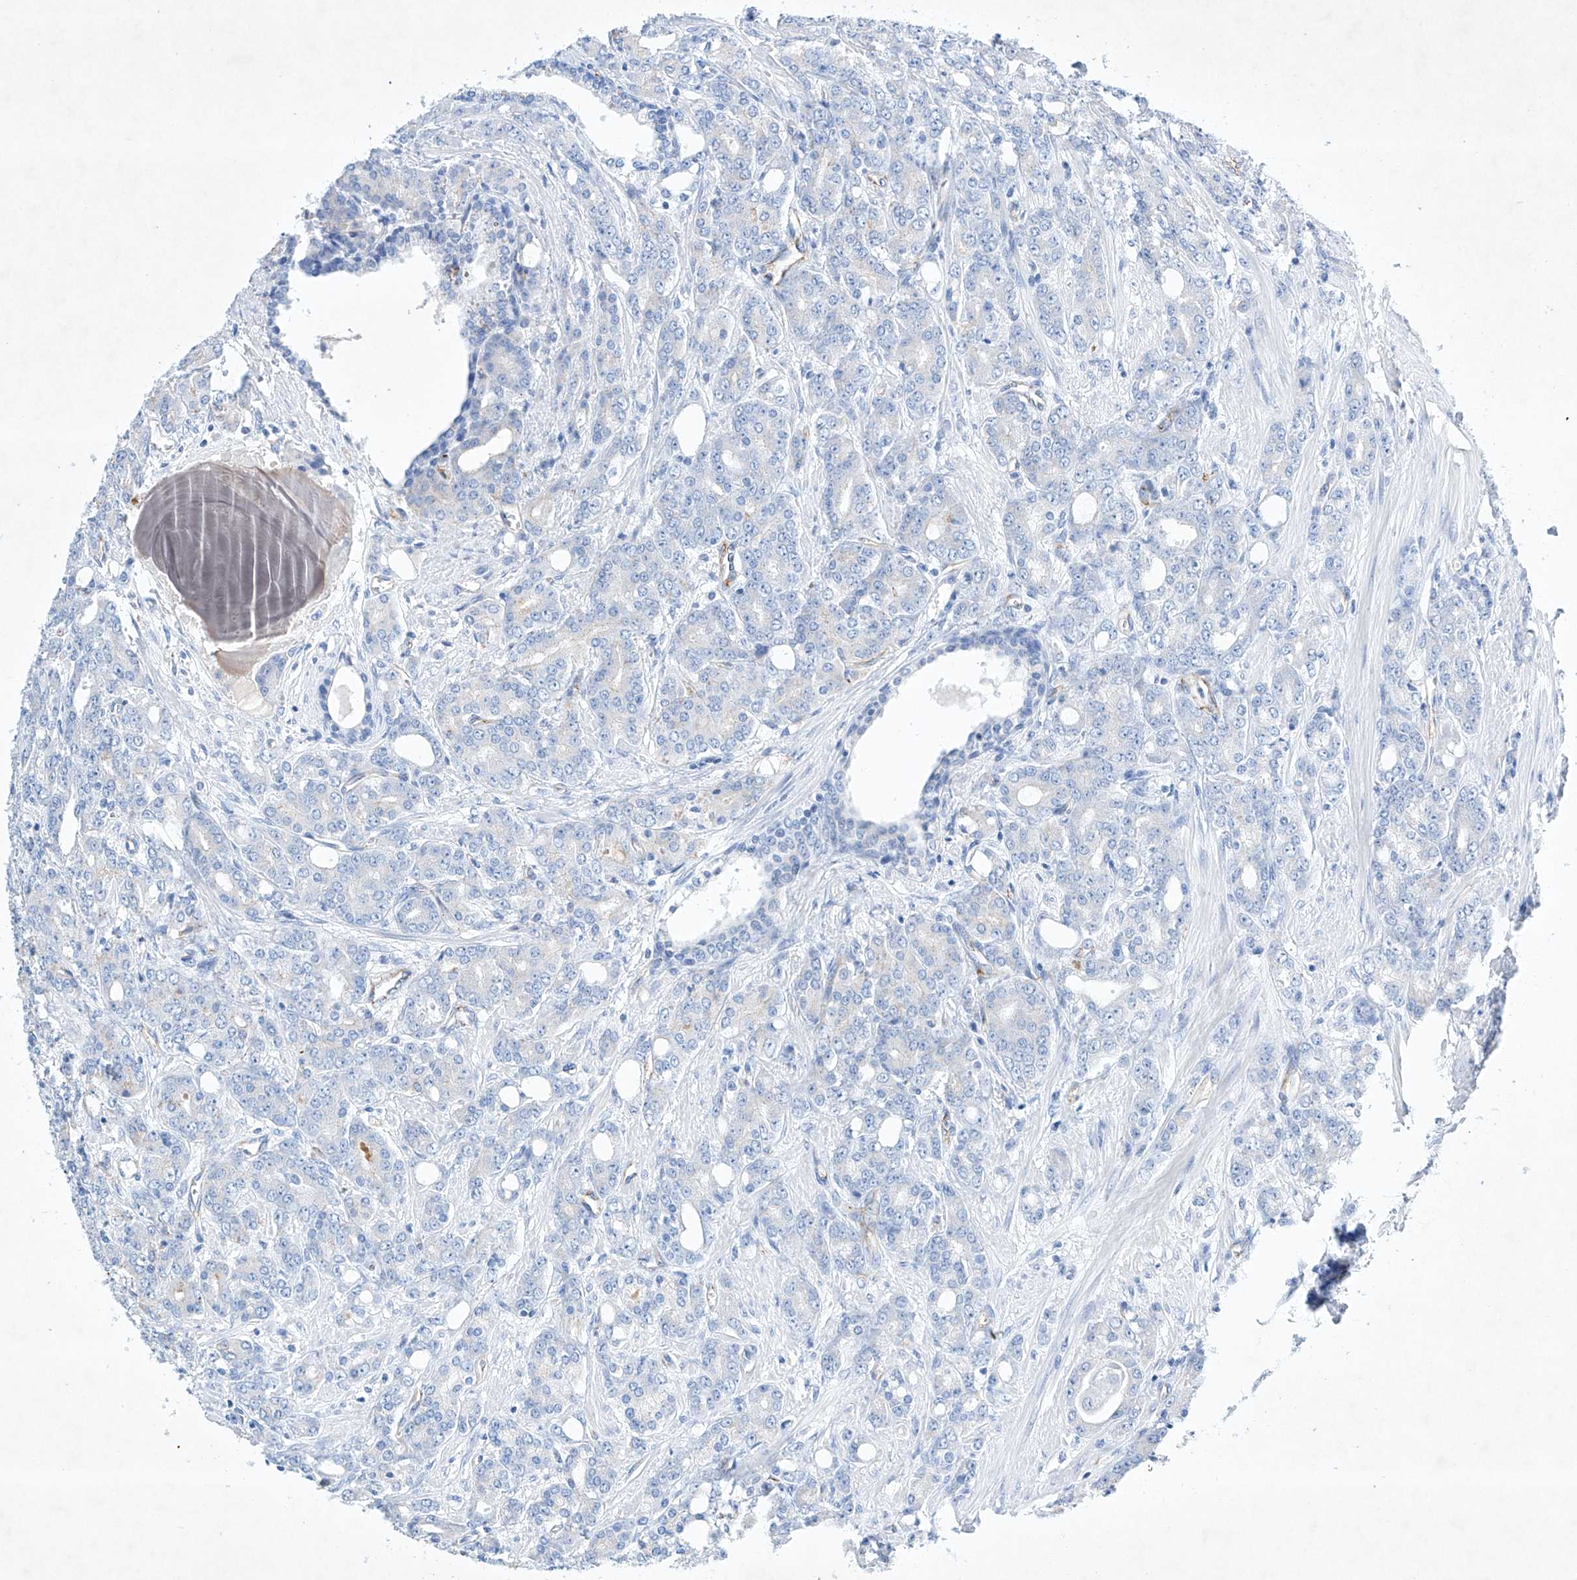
{"staining": {"intensity": "negative", "quantity": "none", "location": "none"}, "tissue": "prostate cancer", "cell_type": "Tumor cells", "image_type": "cancer", "snomed": [{"axis": "morphology", "description": "Adenocarcinoma, High grade"}, {"axis": "topography", "description": "Prostate"}], "caption": "IHC histopathology image of neoplastic tissue: prostate high-grade adenocarcinoma stained with DAB (3,3'-diaminobenzidine) displays no significant protein positivity in tumor cells. (DAB immunohistochemistry (IHC) visualized using brightfield microscopy, high magnification).", "gene": "ETV7", "patient": {"sex": "male", "age": 62}}